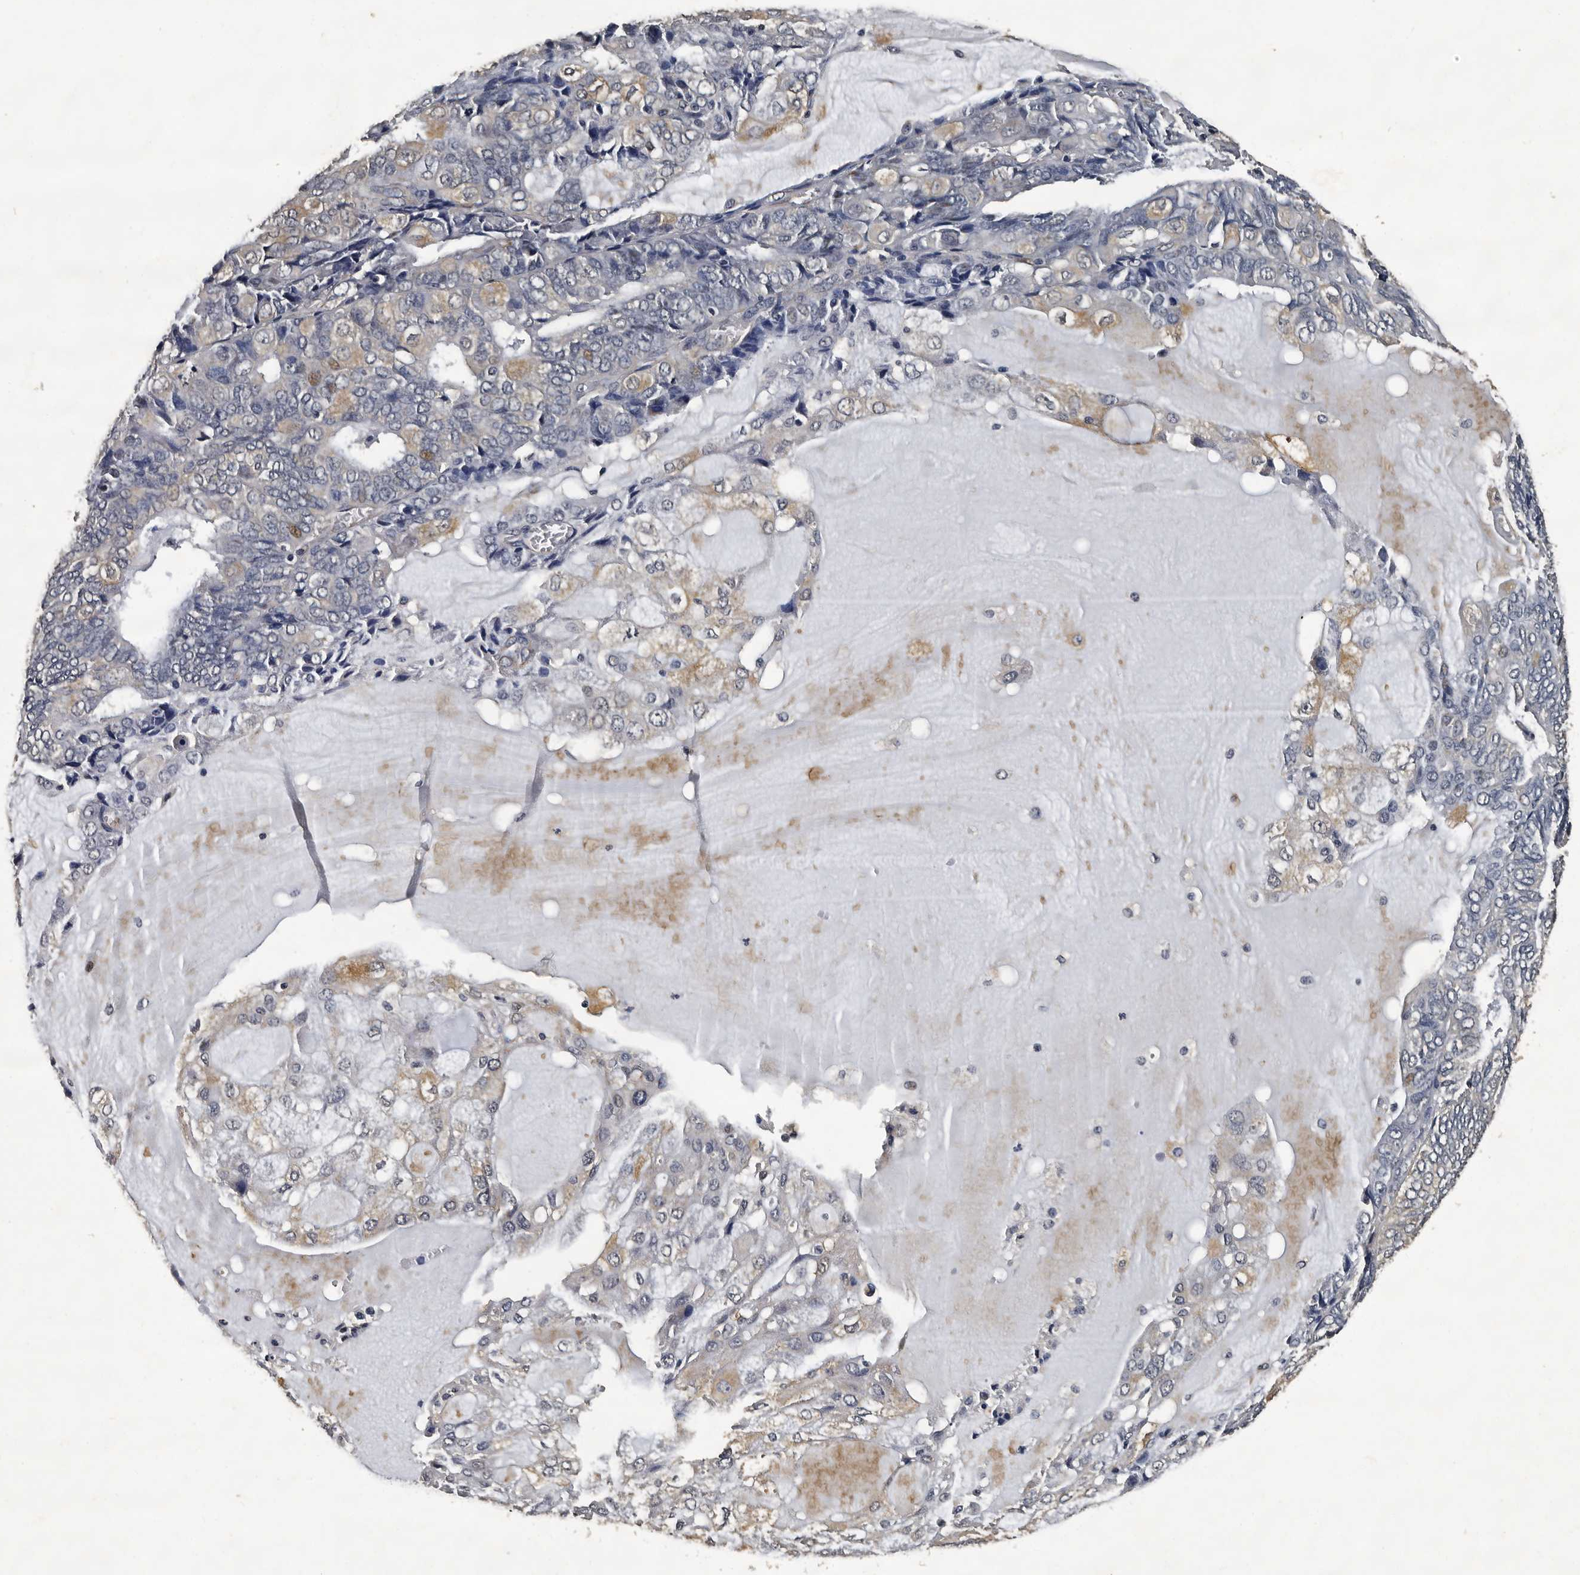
{"staining": {"intensity": "weak", "quantity": "<25%", "location": "cytoplasmic/membranous"}, "tissue": "endometrial cancer", "cell_type": "Tumor cells", "image_type": "cancer", "snomed": [{"axis": "morphology", "description": "Adenocarcinoma, NOS"}, {"axis": "topography", "description": "Endometrium"}], "caption": "Tumor cells are negative for protein expression in human adenocarcinoma (endometrial). (Immunohistochemistry, brightfield microscopy, high magnification).", "gene": "CPNE3", "patient": {"sex": "female", "age": 81}}